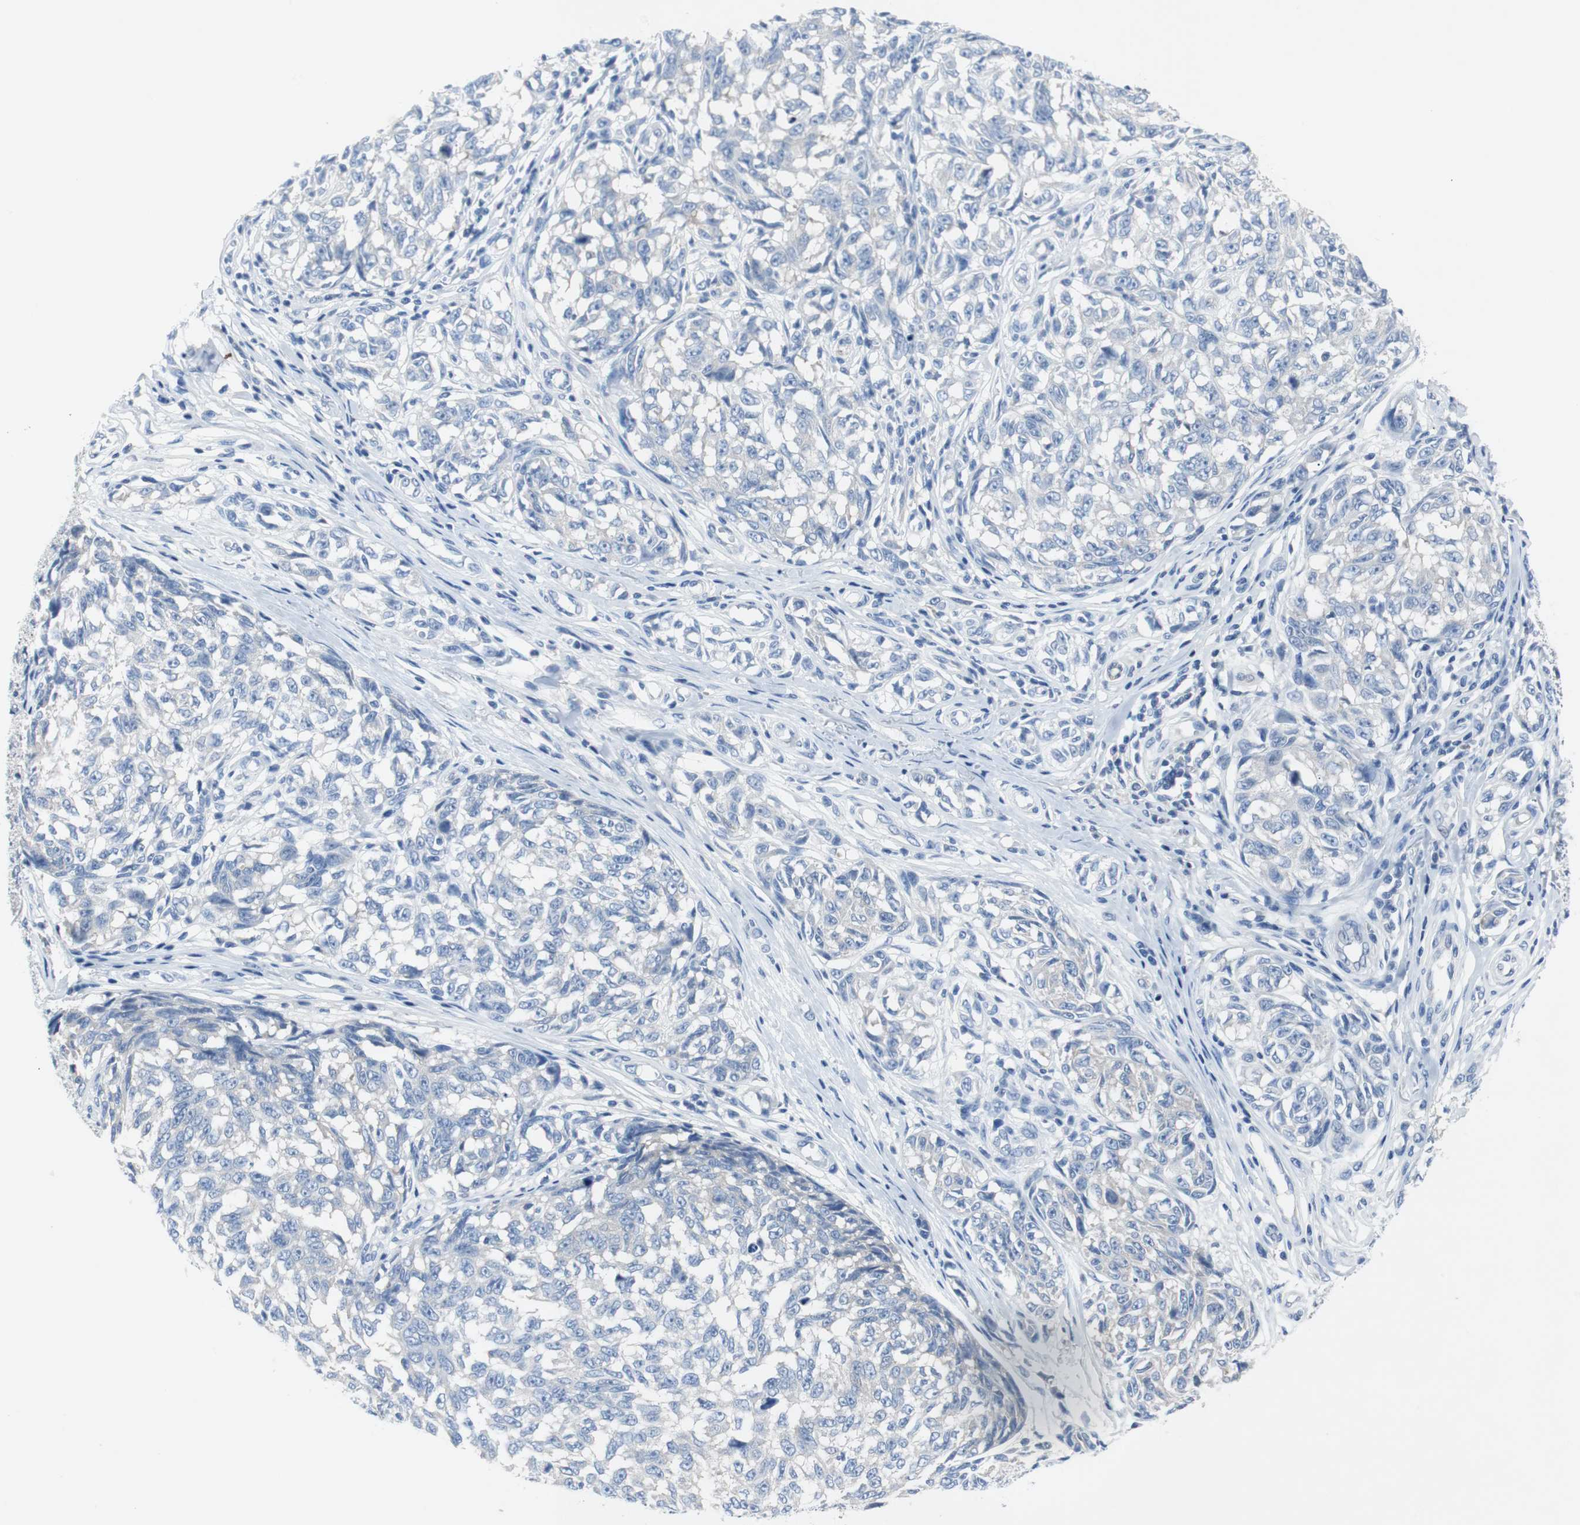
{"staining": {"intensity": "negative", "quantity": "none", "location": "none"}, "tissue": "melanoma", "cell_type": "Tumor cells", "image_type": "cancer", "snomed": [{"axis": "morphology", "description": "Malignant melanoma, NOS"}, {"axis": "topography", "description": "Skin"}], "caption": "Micrograph shows no protein expression in tumor cells of malignant melanoma tissue. (DAB immunohistochemistry visualized using brightfield microscopy, high magnification).", "gene": "EEF2K", "patient": {"sex": "female", "age": 64}}